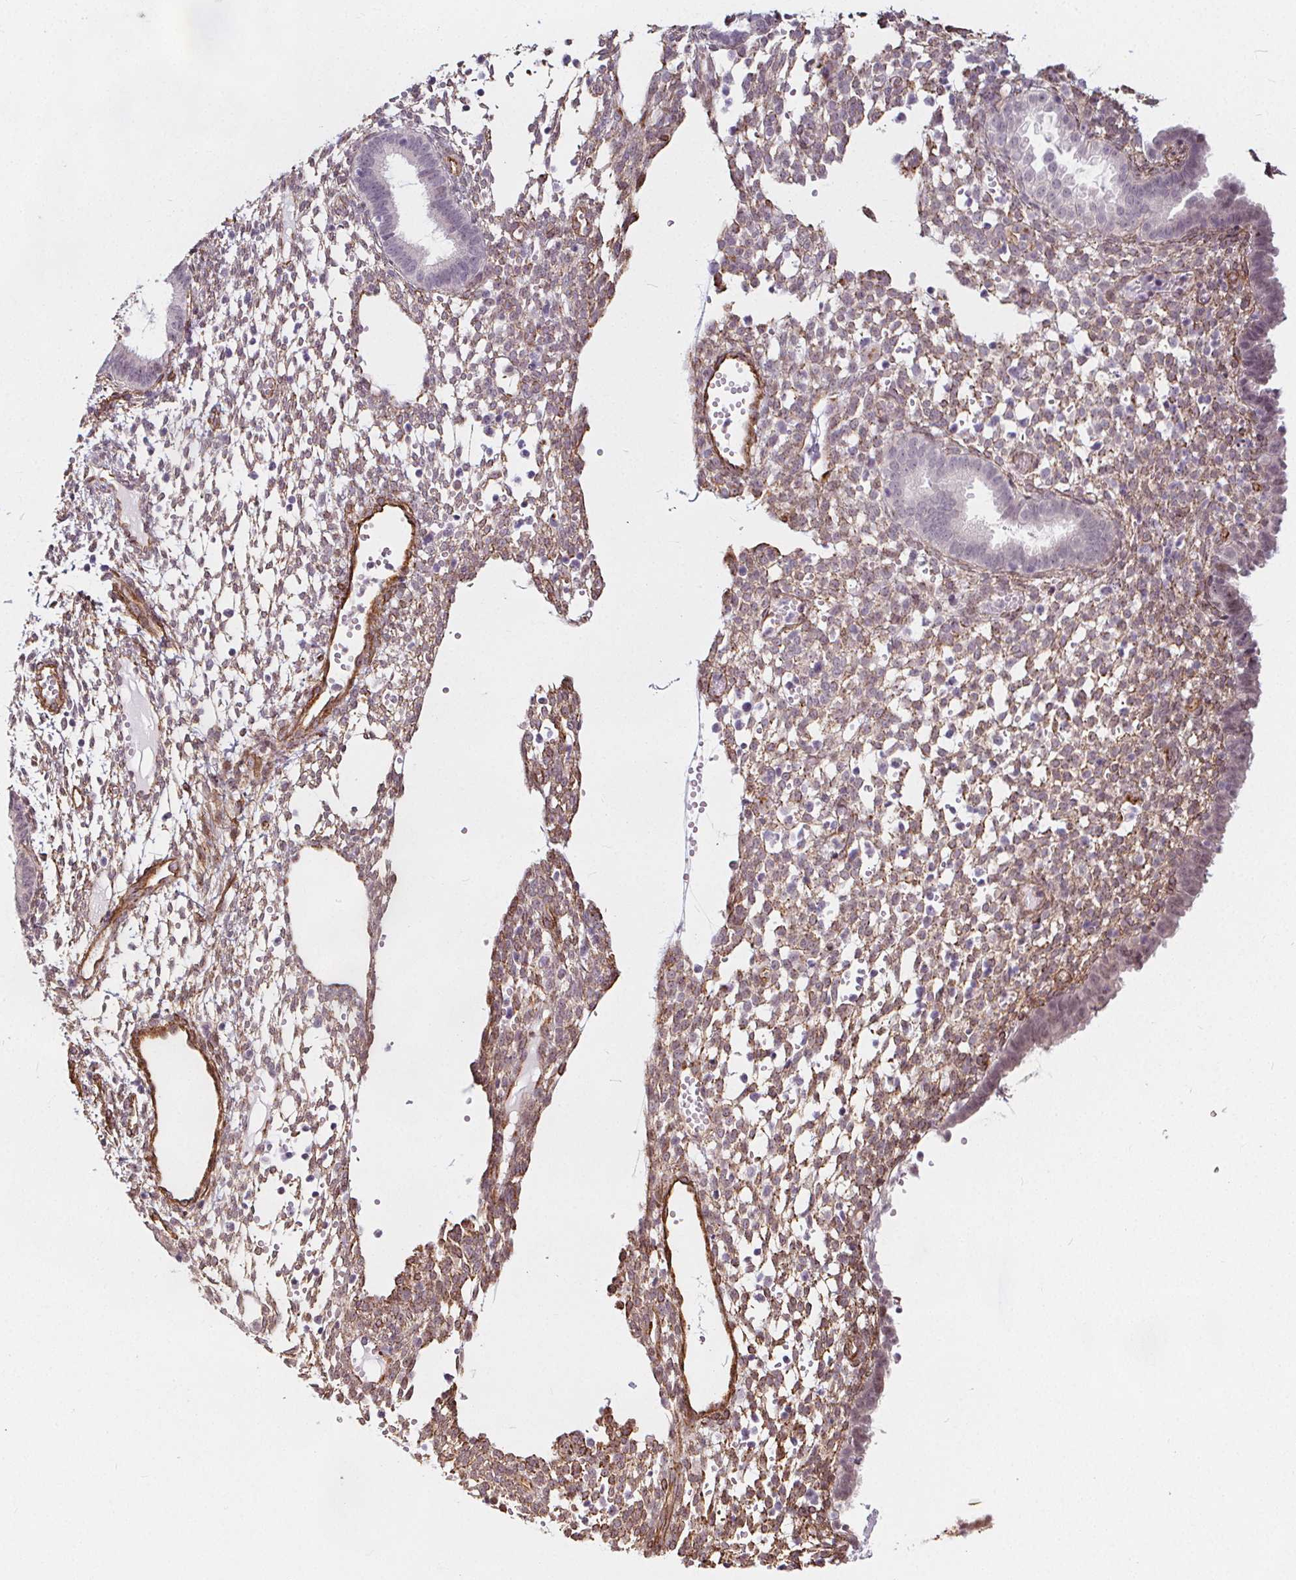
{"staining": {"intensity": "weak", "quantity": "<25%", "location": "cytoplasmic/membranous"}, "tissue": "endometrium", "cell_type": "Cells in endometrial stroma", "image_type": "normal", "snomed": [{"axis": "morphology", "description": "Normal tissue, NOS"}, {"axis": "topography", "description": "Endometrium"}], "caption": "Endometrium stained for a protein using IHC displays no positivity cells in endometrial stroma.", "gene": "HAS1", "patient": {"sex": "female", "age": 36}}